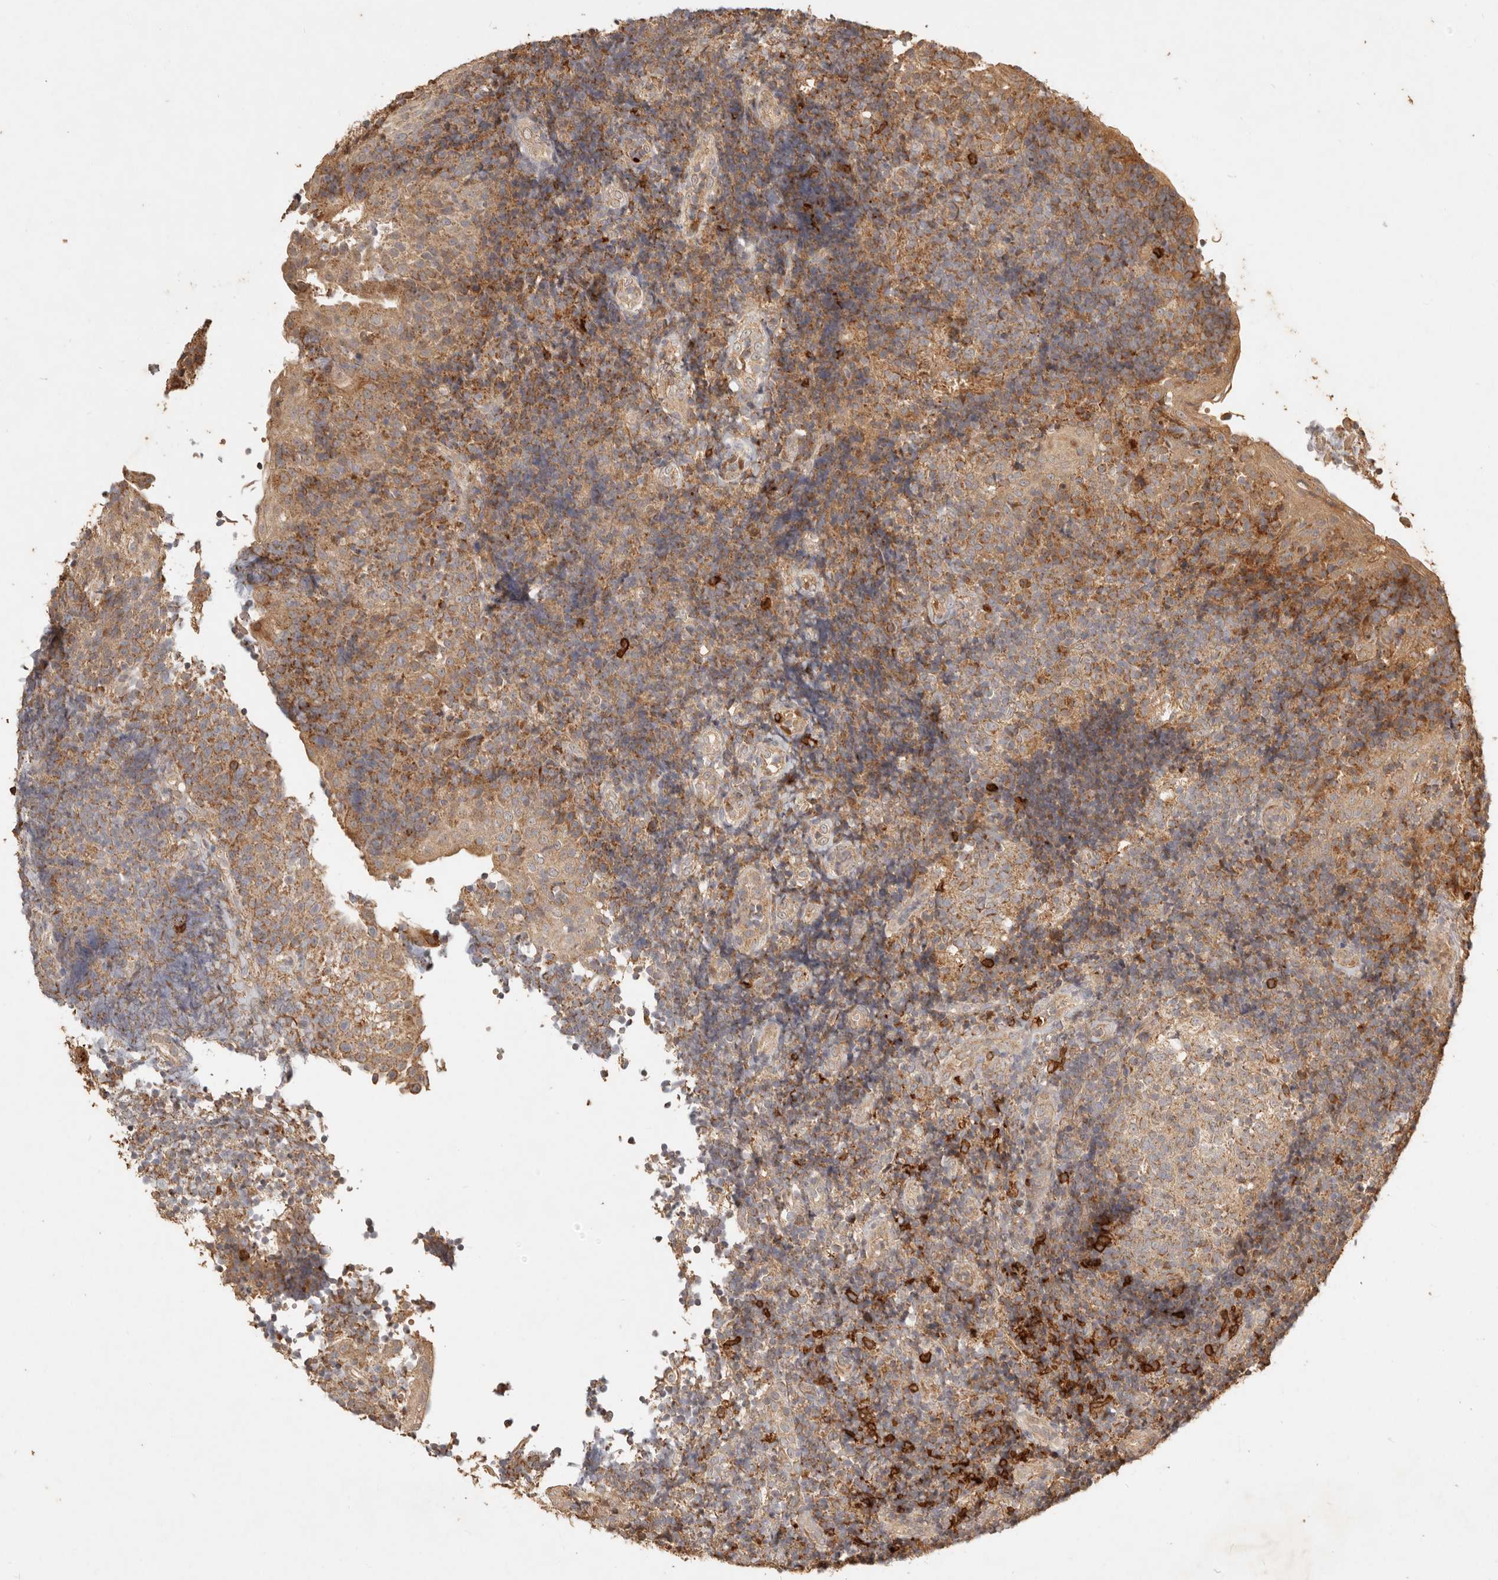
{"staining": {"intensity": "moderate", "quantity": ">75%", "location": "cytoplasmic/membranous"}, "tissue": "tonsil", "cell_type": "Germinal center cells", "image_type": "normal", "snomed": [{"axis": "morphology", "description": "Normal tissue, NOS"}, {"axis": "topography", "description": "Tonsil"}], "caption": "Protein analysis of benign tonsil exhibits moderate cytoplasmic/membranous positivity in about >75% of germinal center cells. (Stains: DAB in brown, nuclei in blue, Microscopy: brightfield microscopy at high magnification).", "gene": "CLEC4C", "patient": {"sex": "female", "age": 40}}